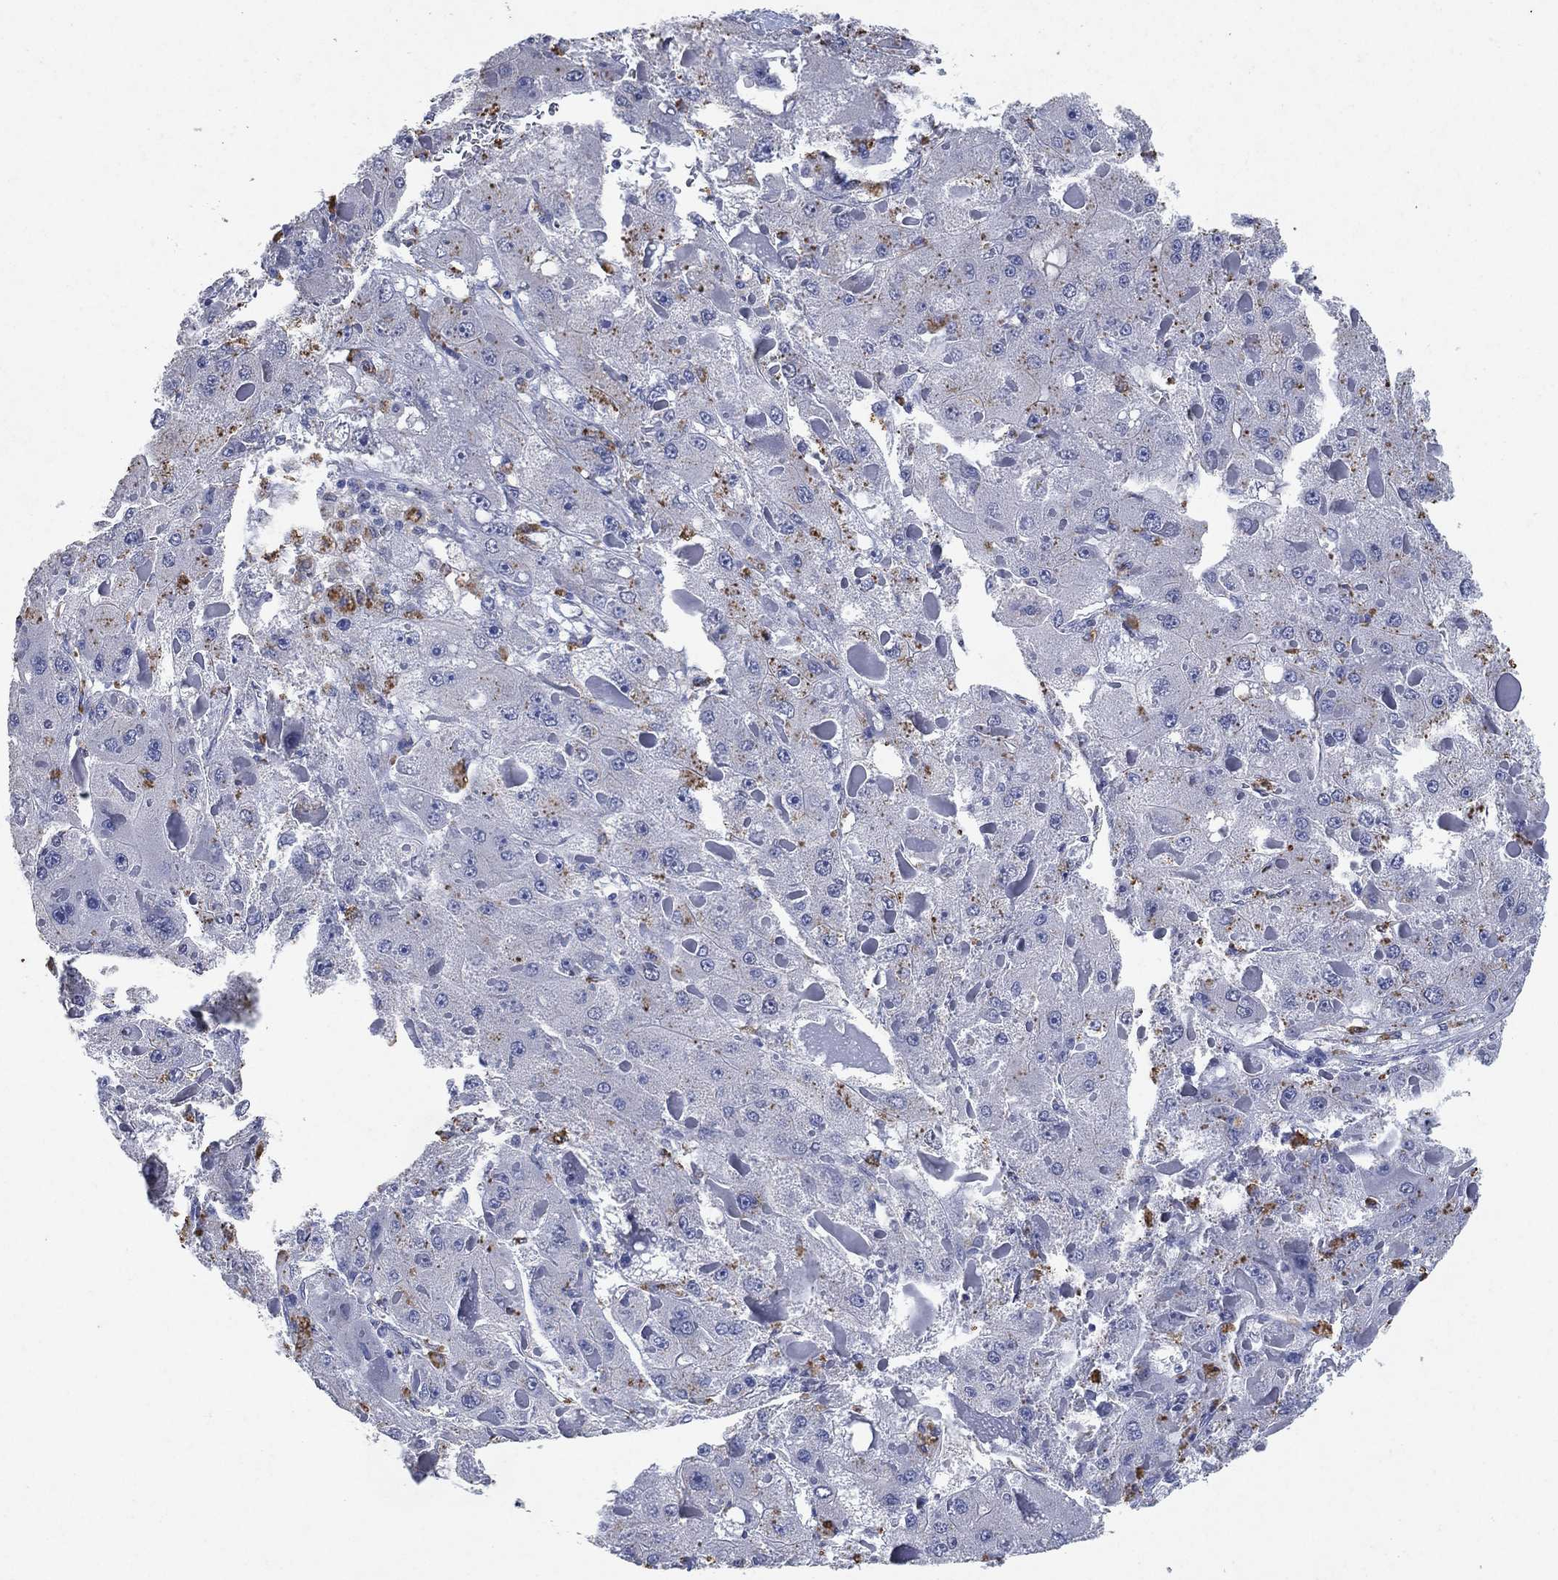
{"staining": {"intensity": "negative", "quantity": "none", "location": "none"}, "tissue": "liver cancer", "cell_type": "Tumor cells", "image_type": "cancer", "snomed": [{"axis": "morphology", "description": "Carcinoma, Hepatocellular, NOS"}, {"axis": "topography", "description": "Liver"}], "caption": "Tumor cells show no significant protein positivity in hepatocellular carcinoma (liver). The staining was performed using DAB (3,3'-diaminobenzidine) to visualize the protein expression in brown, while the nuclei were stained in blue with hematoxylin (Magnification: 20x).", "gene": "FSCN2", "patient": {"sex": "female", "age": 73}}